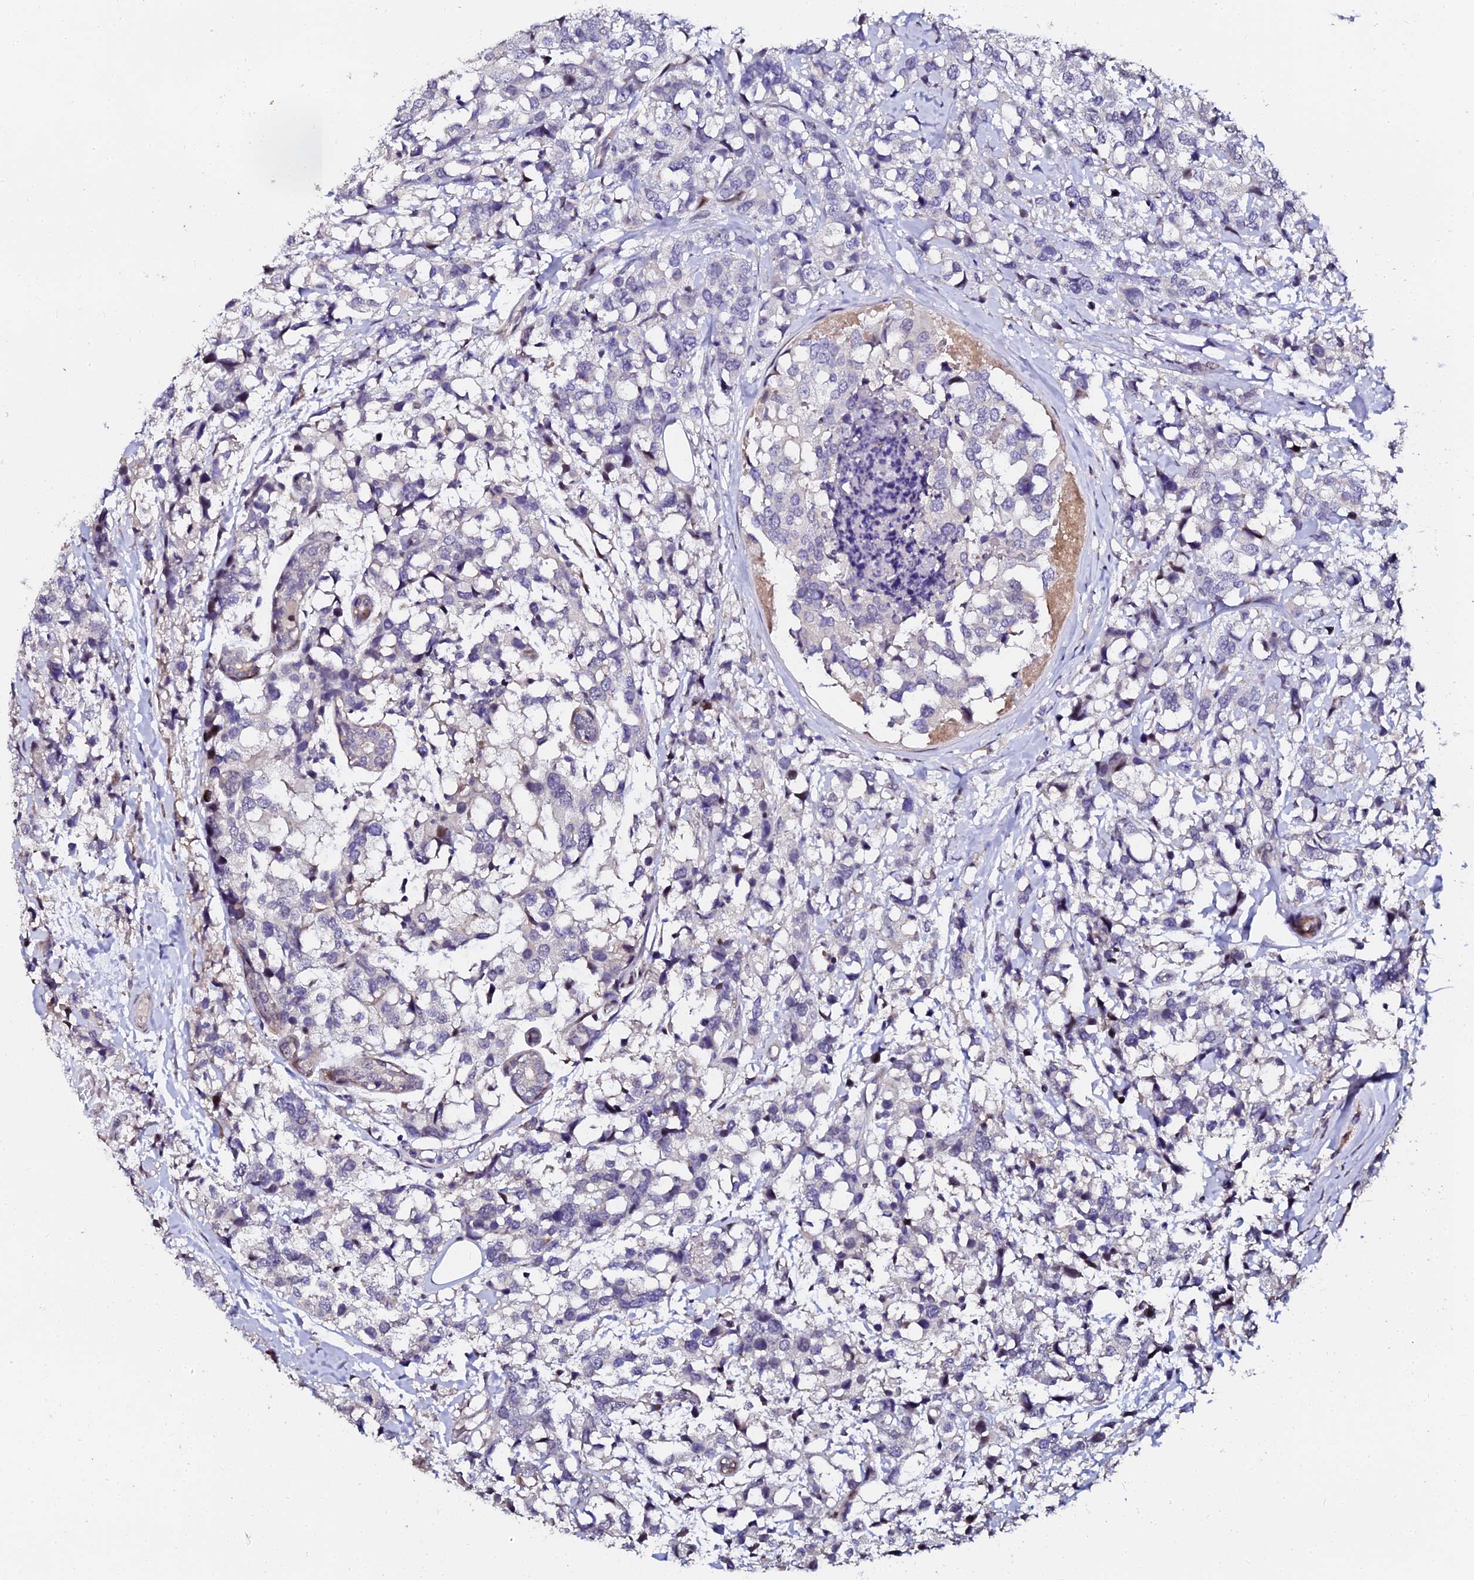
{"staining": {"intensity": "negative", "quantity": "none", "location": "none"}, "tissue": "breast cancer", "cell_type": "Tumor cells", "image_type": "cancer", "snomed": [{"axis": "morphology", "description": "Lobular carcinoma"}, {"axis": "topography", "description": "Breast"}], "caption": "Lobular carcinoma (breast) was stained to show a protein in brown. There is no significant staining in tumor cells.", "gene": "GPN3", "patient": {"sex": "female", "age": 59}}